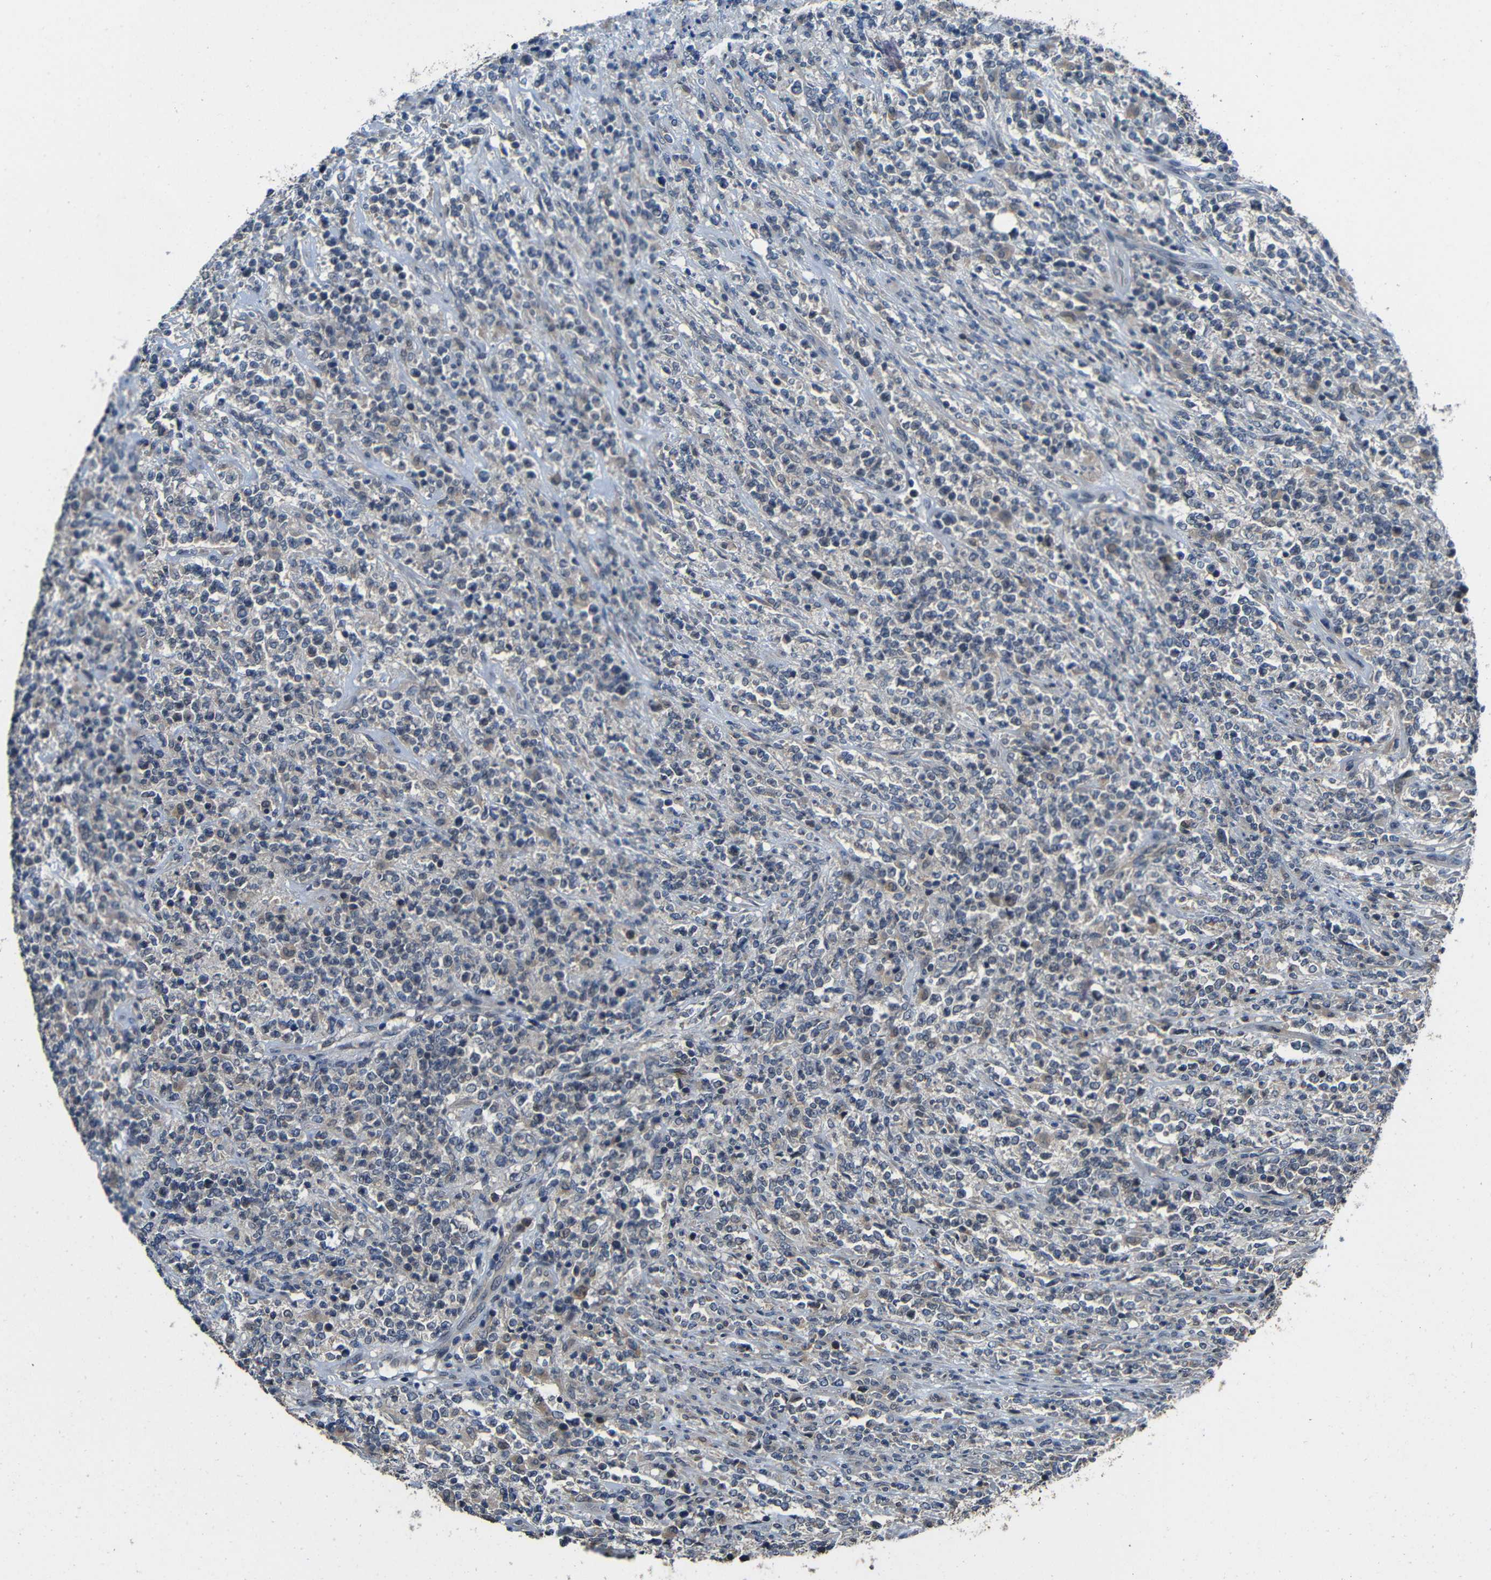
{"staining": {"intensity": "weak", "quantity": "25%-75%", "location": "cytoplasmic/membranous"}, "tissue": "lymphoma", "cell_type": "Tumor cells", "image_type": "cancer", "snomed": [{"axis": "morphology", "description": "Malignant lymphoma, non-Hodgkin's type, High grade"}, {"axis": "topography", "description": "Soft tissue"}], "caption": "Approximately 25%-75% of tumor cells in malignant lymphoma, non-Hodgkin's type (high-grade) exhibit weak cytoplasmic/membranous protein positivity as visualized by brown immunohistochemical staining.", "gene": "C6orf89", "patient": {"sex": "male", "age": 18}}